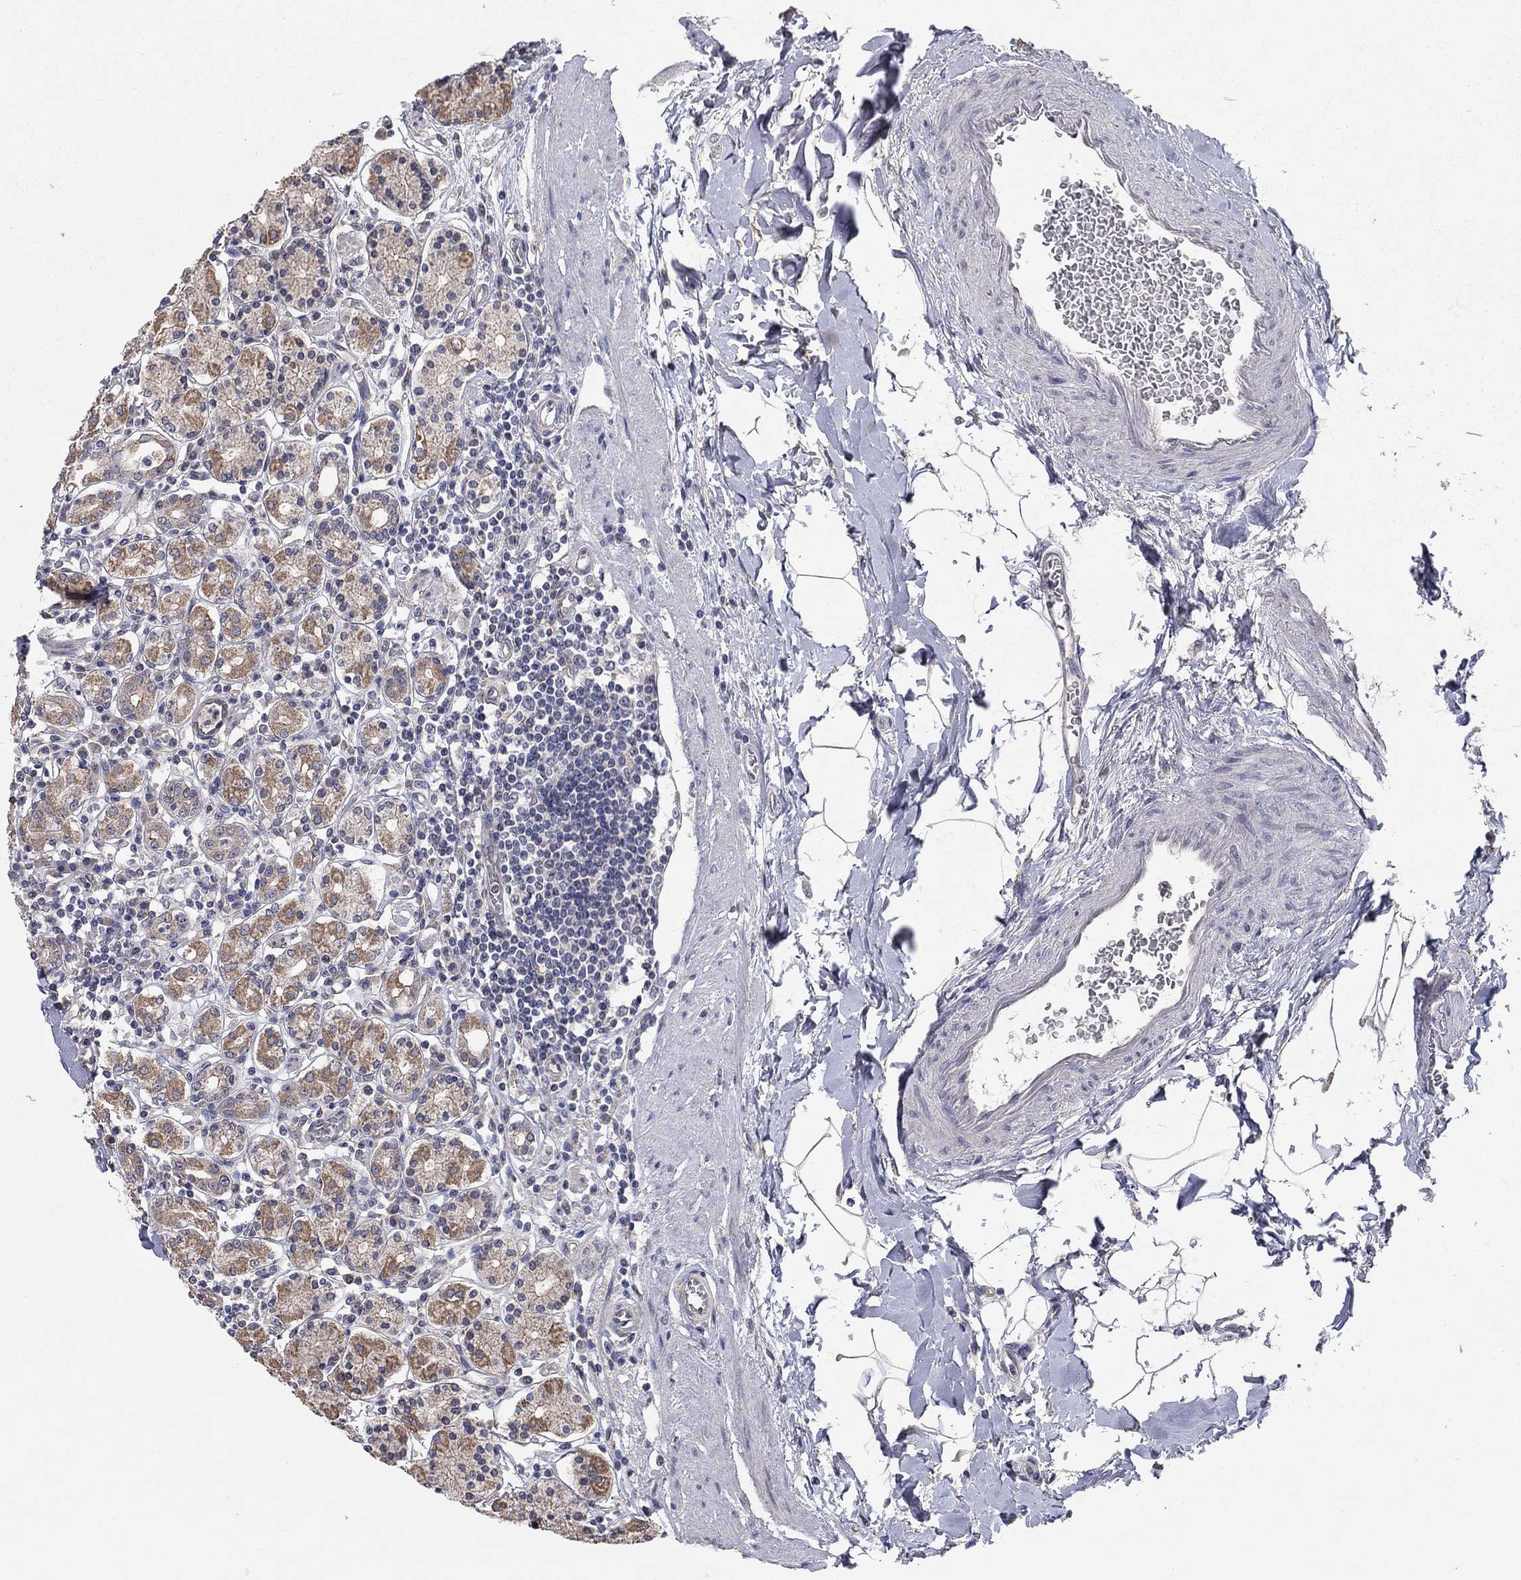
{"staining": {"intensity": "moderate", "quantity": "25%-75%", "location": "cytoplasmic/membranous"}, "tissue": "stomach", "cell_type": "Glandular cells", "image_type": "normal", "snomed": [{"axis": "morphology", "description": "Normal tissue, NOS"}, {"axis": "topography", "description": "Stomach, upper"}, {"axis": "topography", "description": "Stomach"}], "caption": "High-power microscopy captured an IHC histopathology image of normal stomach, revealing moderate cytoplasmic/membranous expression in about 25%-75% of glandular cells.", "gene": "WASF3", "patient": {"sex": "male", "age": 62}}